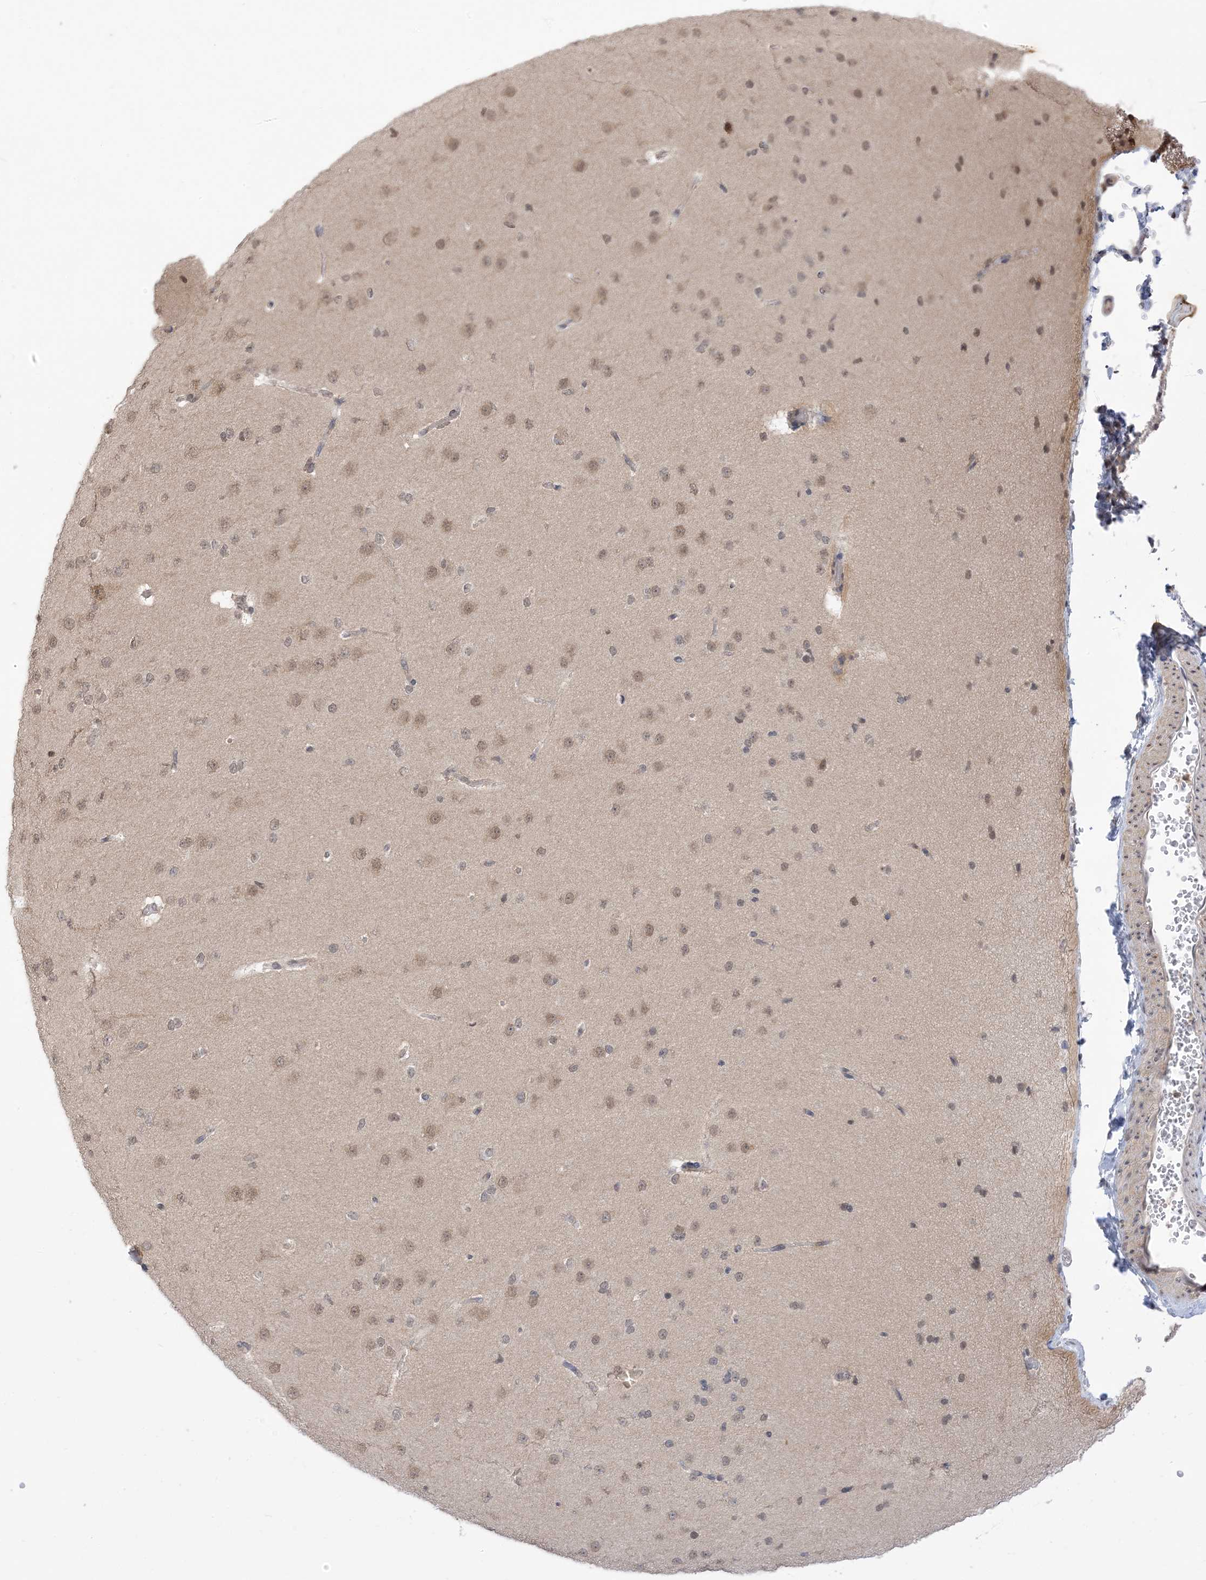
{"staining": {"intensity": "weak", "quantity": "25%-75%", "location": "nuclear"}, "tissue": "cerebral cortex", "cell_type": "Endothelial cells", "image_type": "normal", "snomed": [{"axis": "morphology", "description": "Normal tissue, NOS"}, {"axis": "morphology", "description": "Developmental malformation"}, {"axis": "topography", "description": "Cerebral cortex"}], "caption": "Immunohistochemical staining of benign cerebral cortex displays 25%-75% levels of weak nuclear protein positivity in about 25%-75% of endothelial cells.", "gene": "RANBP9", "patient": {"sex": "female", "age": 30}}